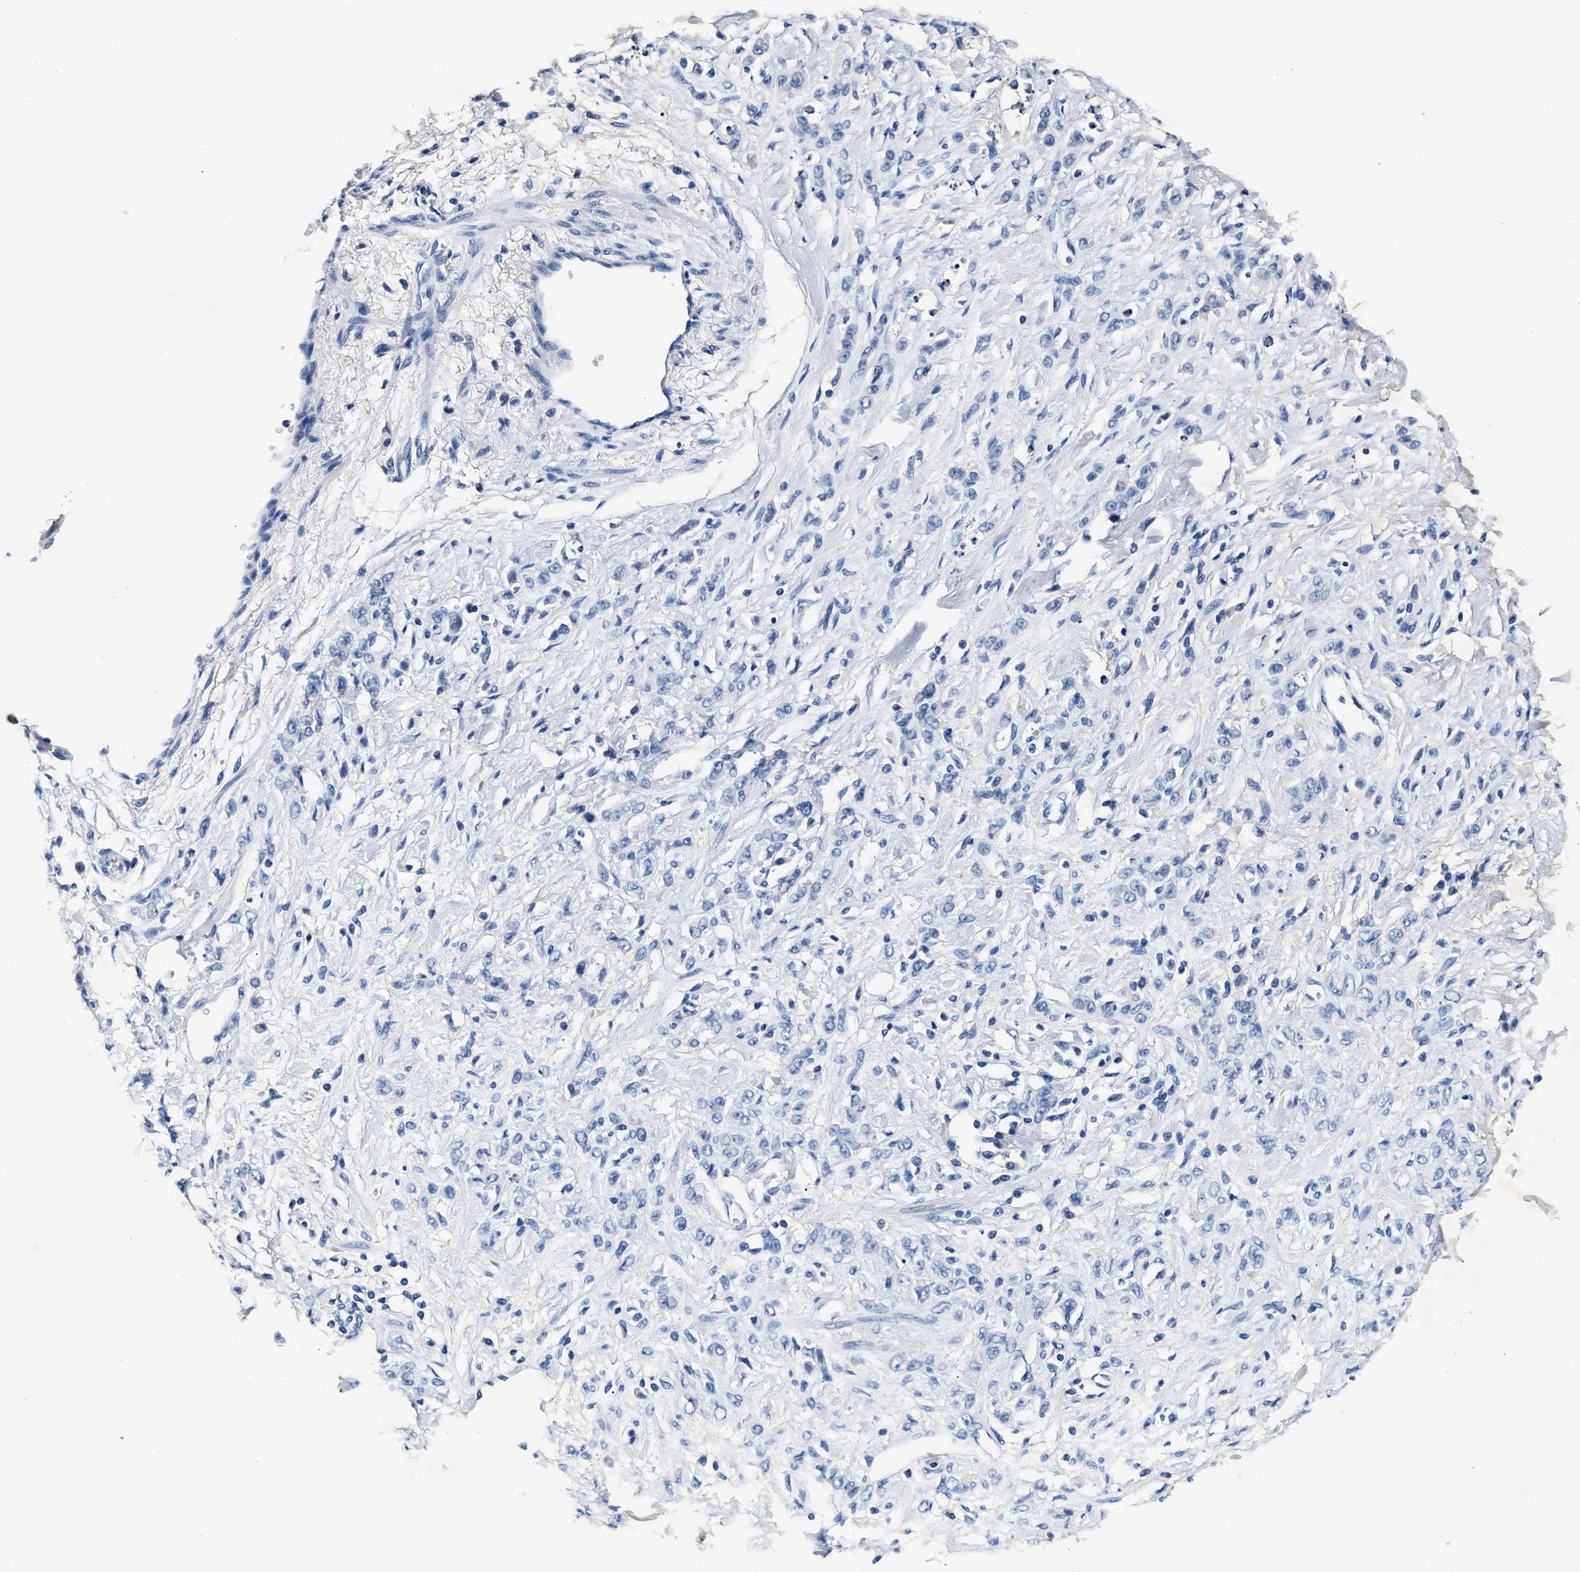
{"staining": {"intensity": "negative", "quantity": "none", "location": "none"}, "tissue": "stomach cancer", "cell_type": "Tumor cells", "image_type": "cancer", "snomed": [{"axis": "morphology", "description": "Normal tissue, NOS"}, {"axis": "morphology", "description": "Adenocarcinoma, NOS"}, {"axis": "topography", "description": "Stomach"}], "caption": "Immunohistochemical staining of stomach cancer demonstrates no significant expression in tumor cells.", "gene": "SLCO2B1", "patient": {"sex": "male", "age": 82}}